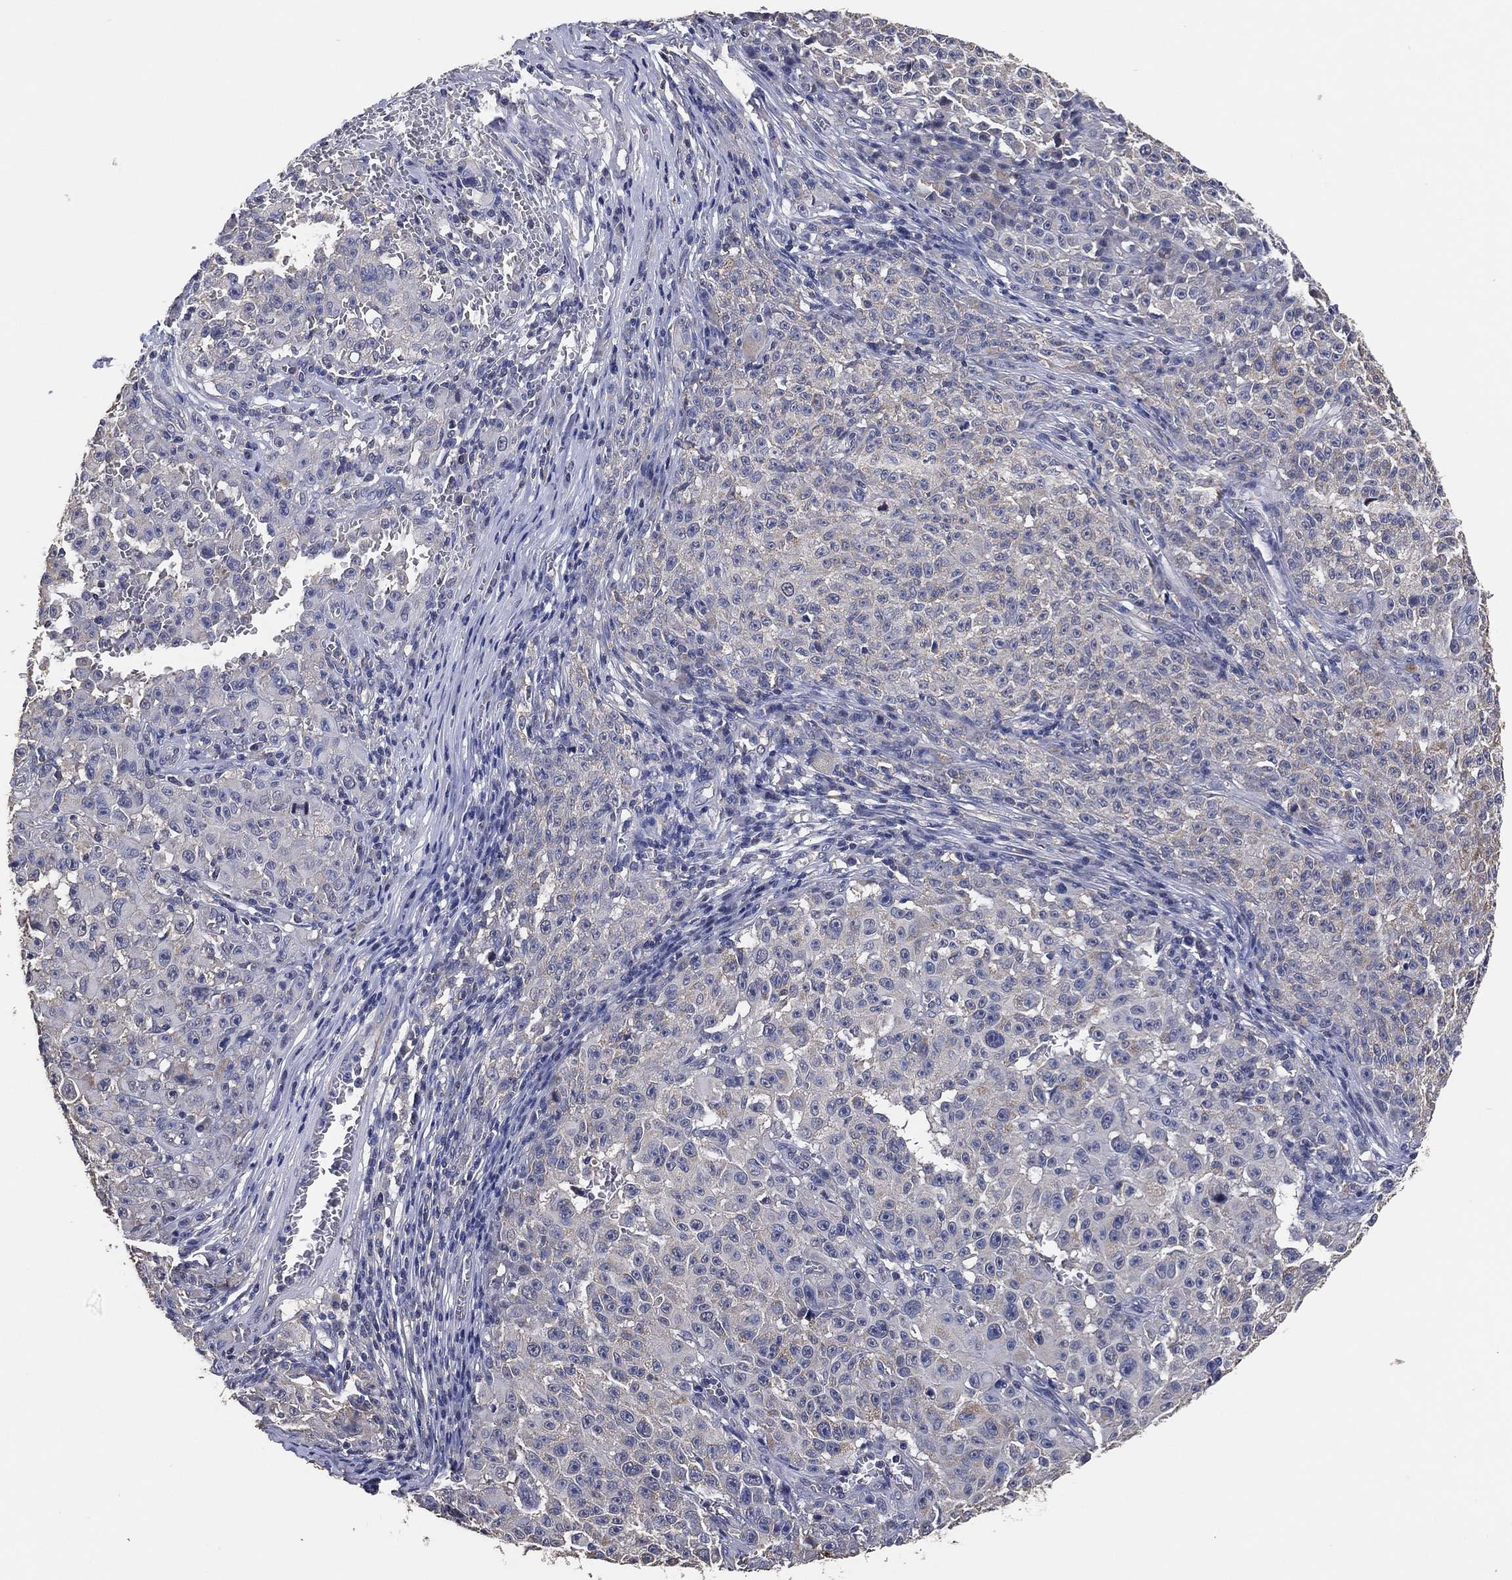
{"staining": {"intensity": "negative", "quantity": "none", "location": "none"}, "tissue": "melanoma", "cell_type": "Tumor cells", "image_type": "cancer", "snomed": [{"axis": "morphology", "description": "Malignant melanoma, NOS"}, {"axis": "topography", "description": "Skin"}], "caption": "Immunohistochemistry (IHC) image of human melanoma stained for a protein (brown), which reveals no staining in tumor cells.", "gene": "KLK5", "patient": {"sex": "female", "age": 82}}